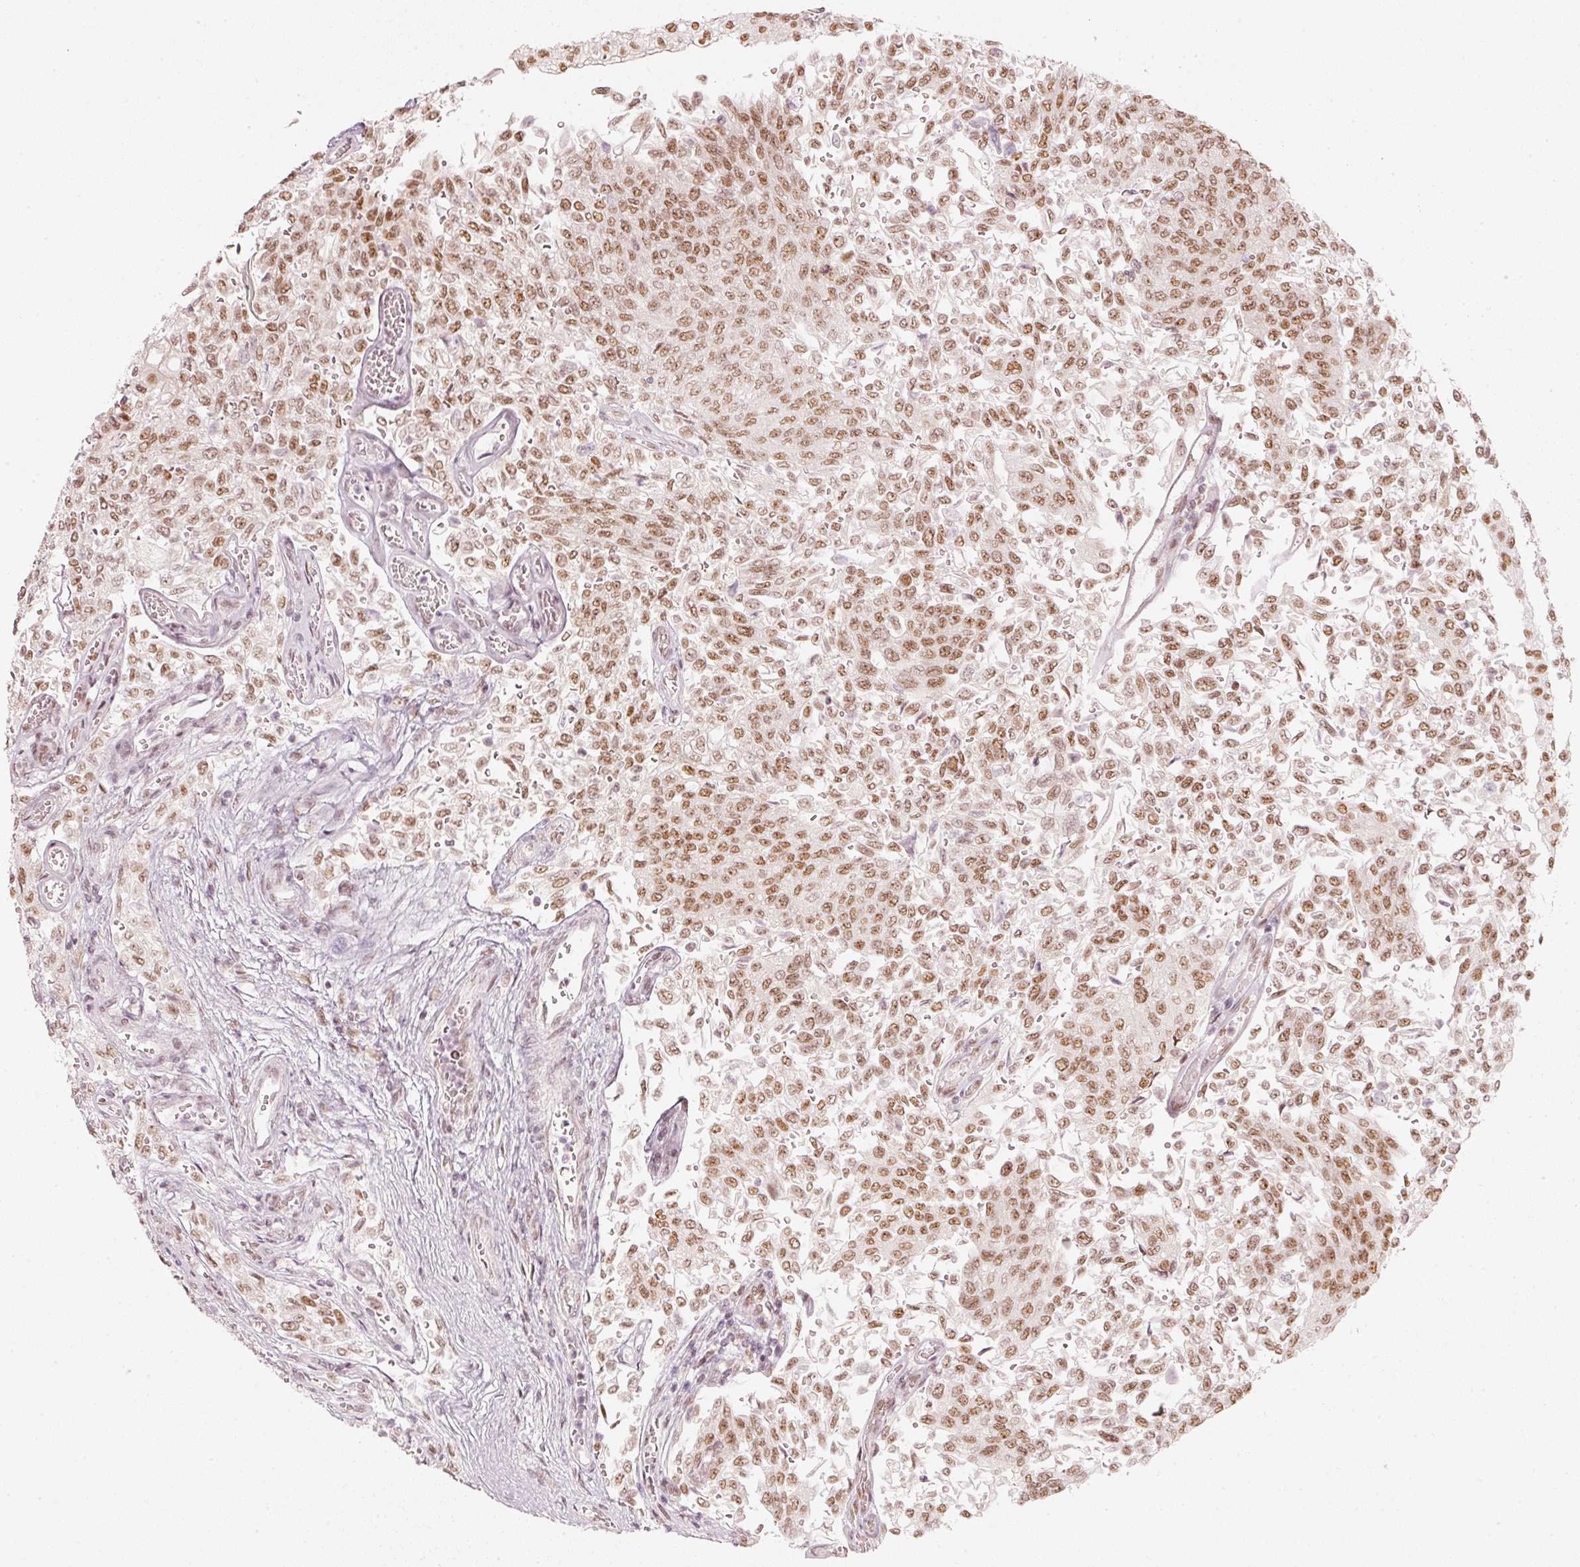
{"staining": {"intensity": "moderate", "quantity": ">75%", "location": "nuclear"}, "tissue": "urothelial cancer", "cell_type": "Tumor cells", "image_type": "cancer", "snomed": [{"axis": "morphology", "description": "Urothelial carcinoma, NOS"}, {"axis": "topography", "description": "Urinary bladder"}], "caption": "Protein expression analysis of urothelial cancer displays moderate nuclear positivity in approximately >75% of tumor cells. The staining is performed using DAB brown chromogen to label protein expression. The nuclei are counter-stained blue using hematoxylin.", "gene": "PPP1R10", "patient": {"sex": "male", "age": 59}}